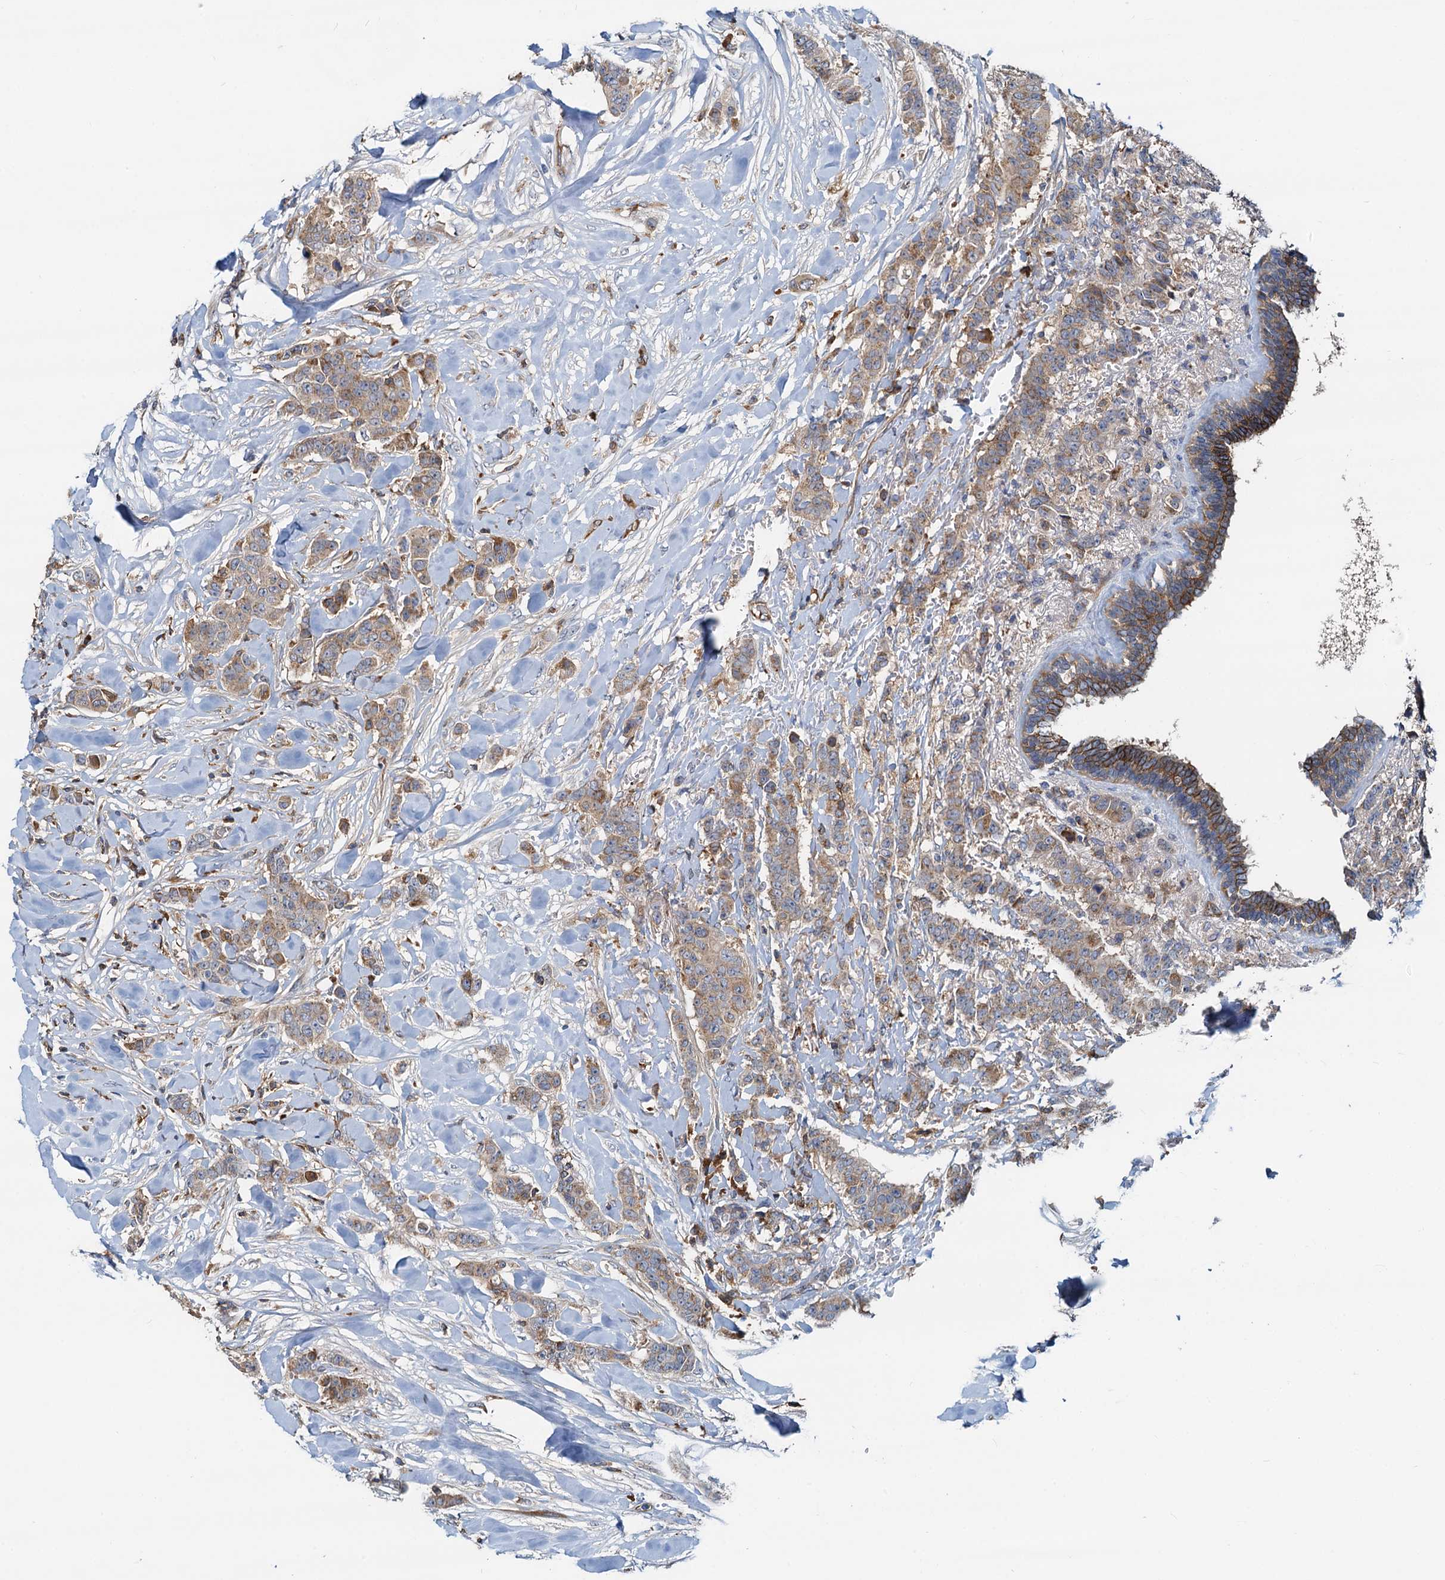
{"staining": {"intensity": "moderate", "quantity": "25%-75%", "location": "cytoplasmic/membranous"}, "tissue": "breast cancer", "cell_type": "Tumor cells", "image_type": "cancer", "snomed": [{"axis": "morphology", "description": "Duct carcinoma"}, {"axis": "topography", "description": "Breast"}], "caption": "The photomicrograph reveals a brown stain indicating the presence of a protein in the cytoplasmic/membranous of tumor cells in breast cancer.", "gene": "LNX2", "patient": {"sex": "female", "age": 40}}